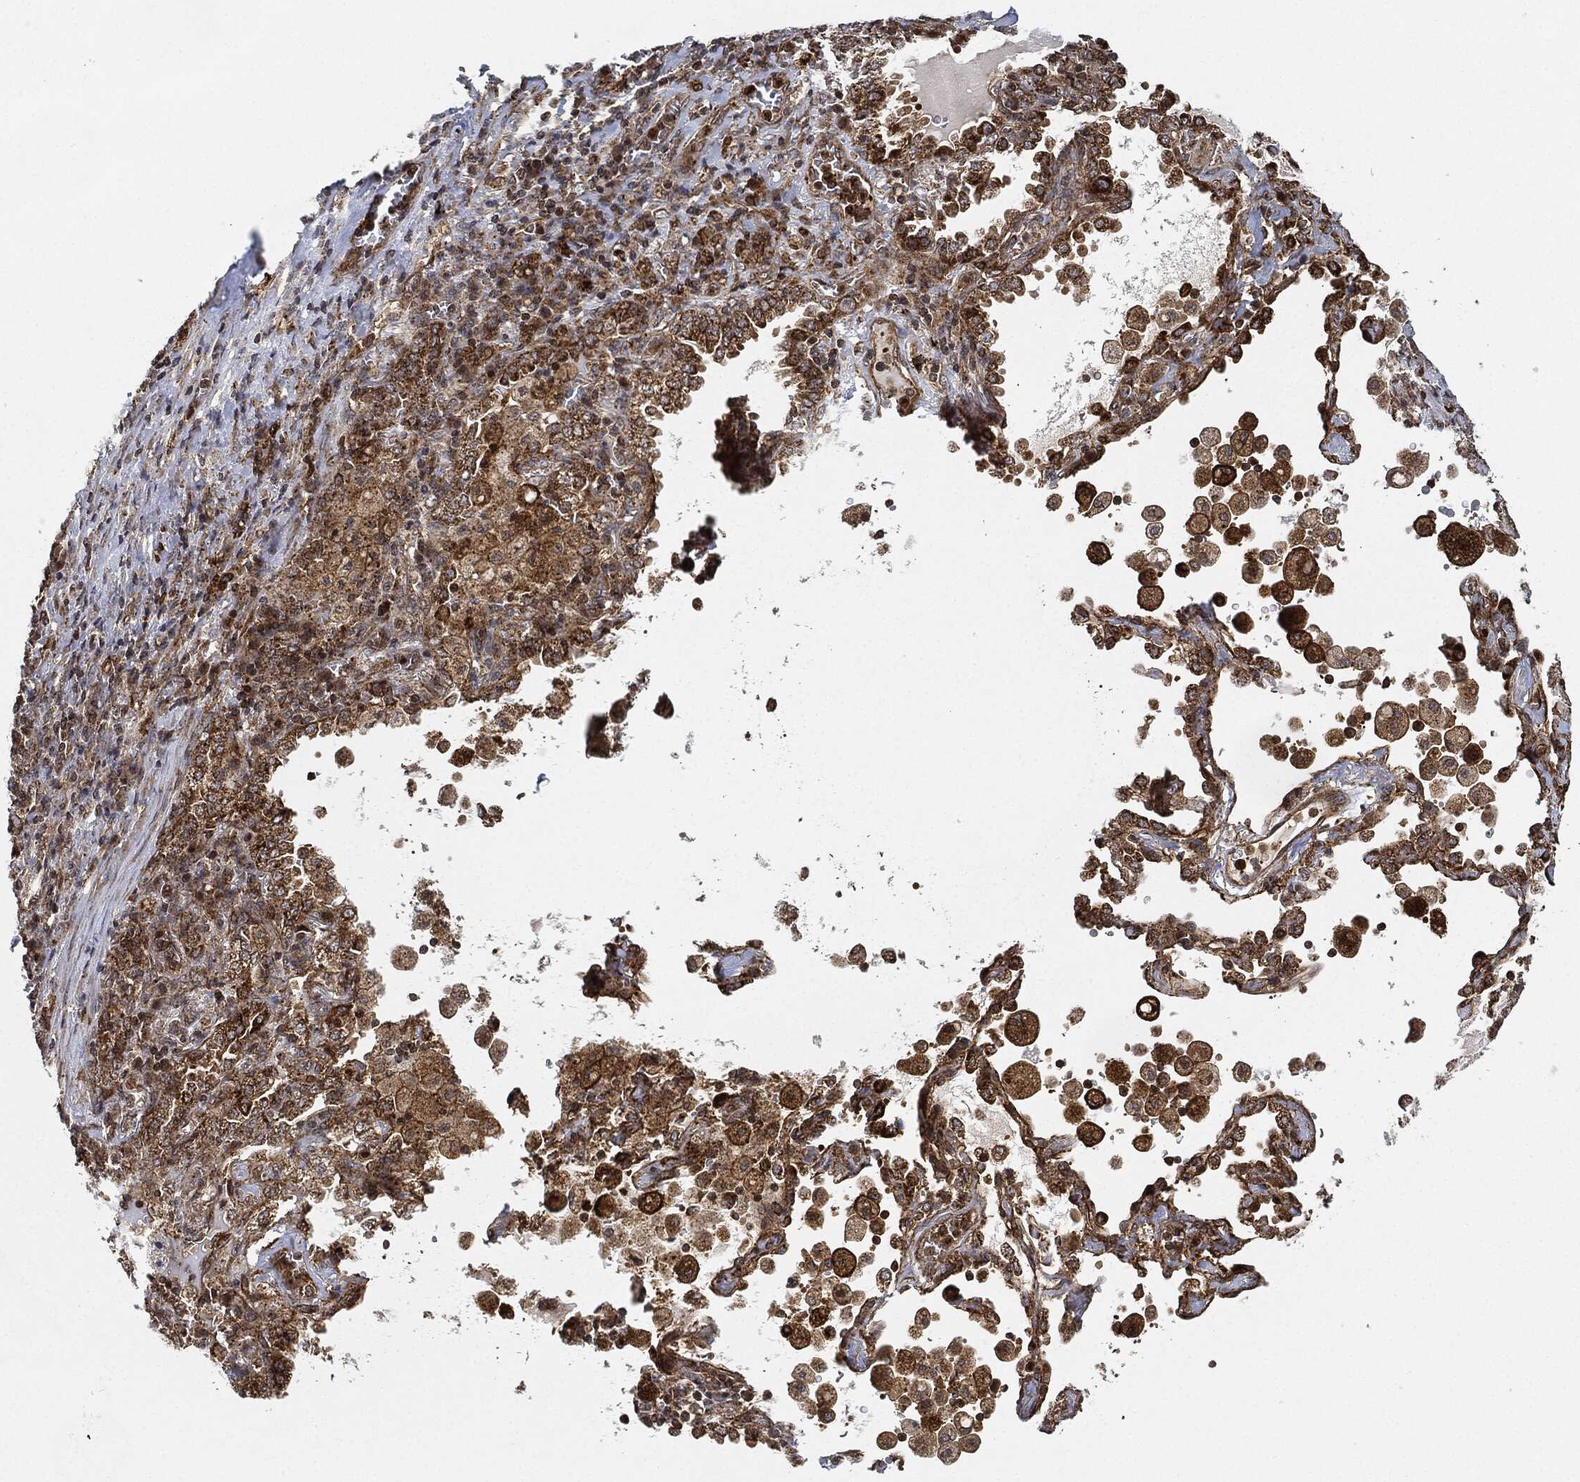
{"staining": {"intensity": "strong", "quantity": "25%-75%", "location": "cytoplasmic/membranous"}, "tissue": "lung cancer", "cell_type": "Tumor cells", "image_type": "cancer", "snomed": [{"axis": "morphology", "description": "Adenocarcinoma, NOS"}, {"axis": "topography", "description": "Lung"}], "caption": "A brown stain highlights strong cytoplasmic/membranous expression of a protein in human lung cancer tumor cells.", "gene": "MAP3K3", "patient": {"sex": "female", "age": 61}}